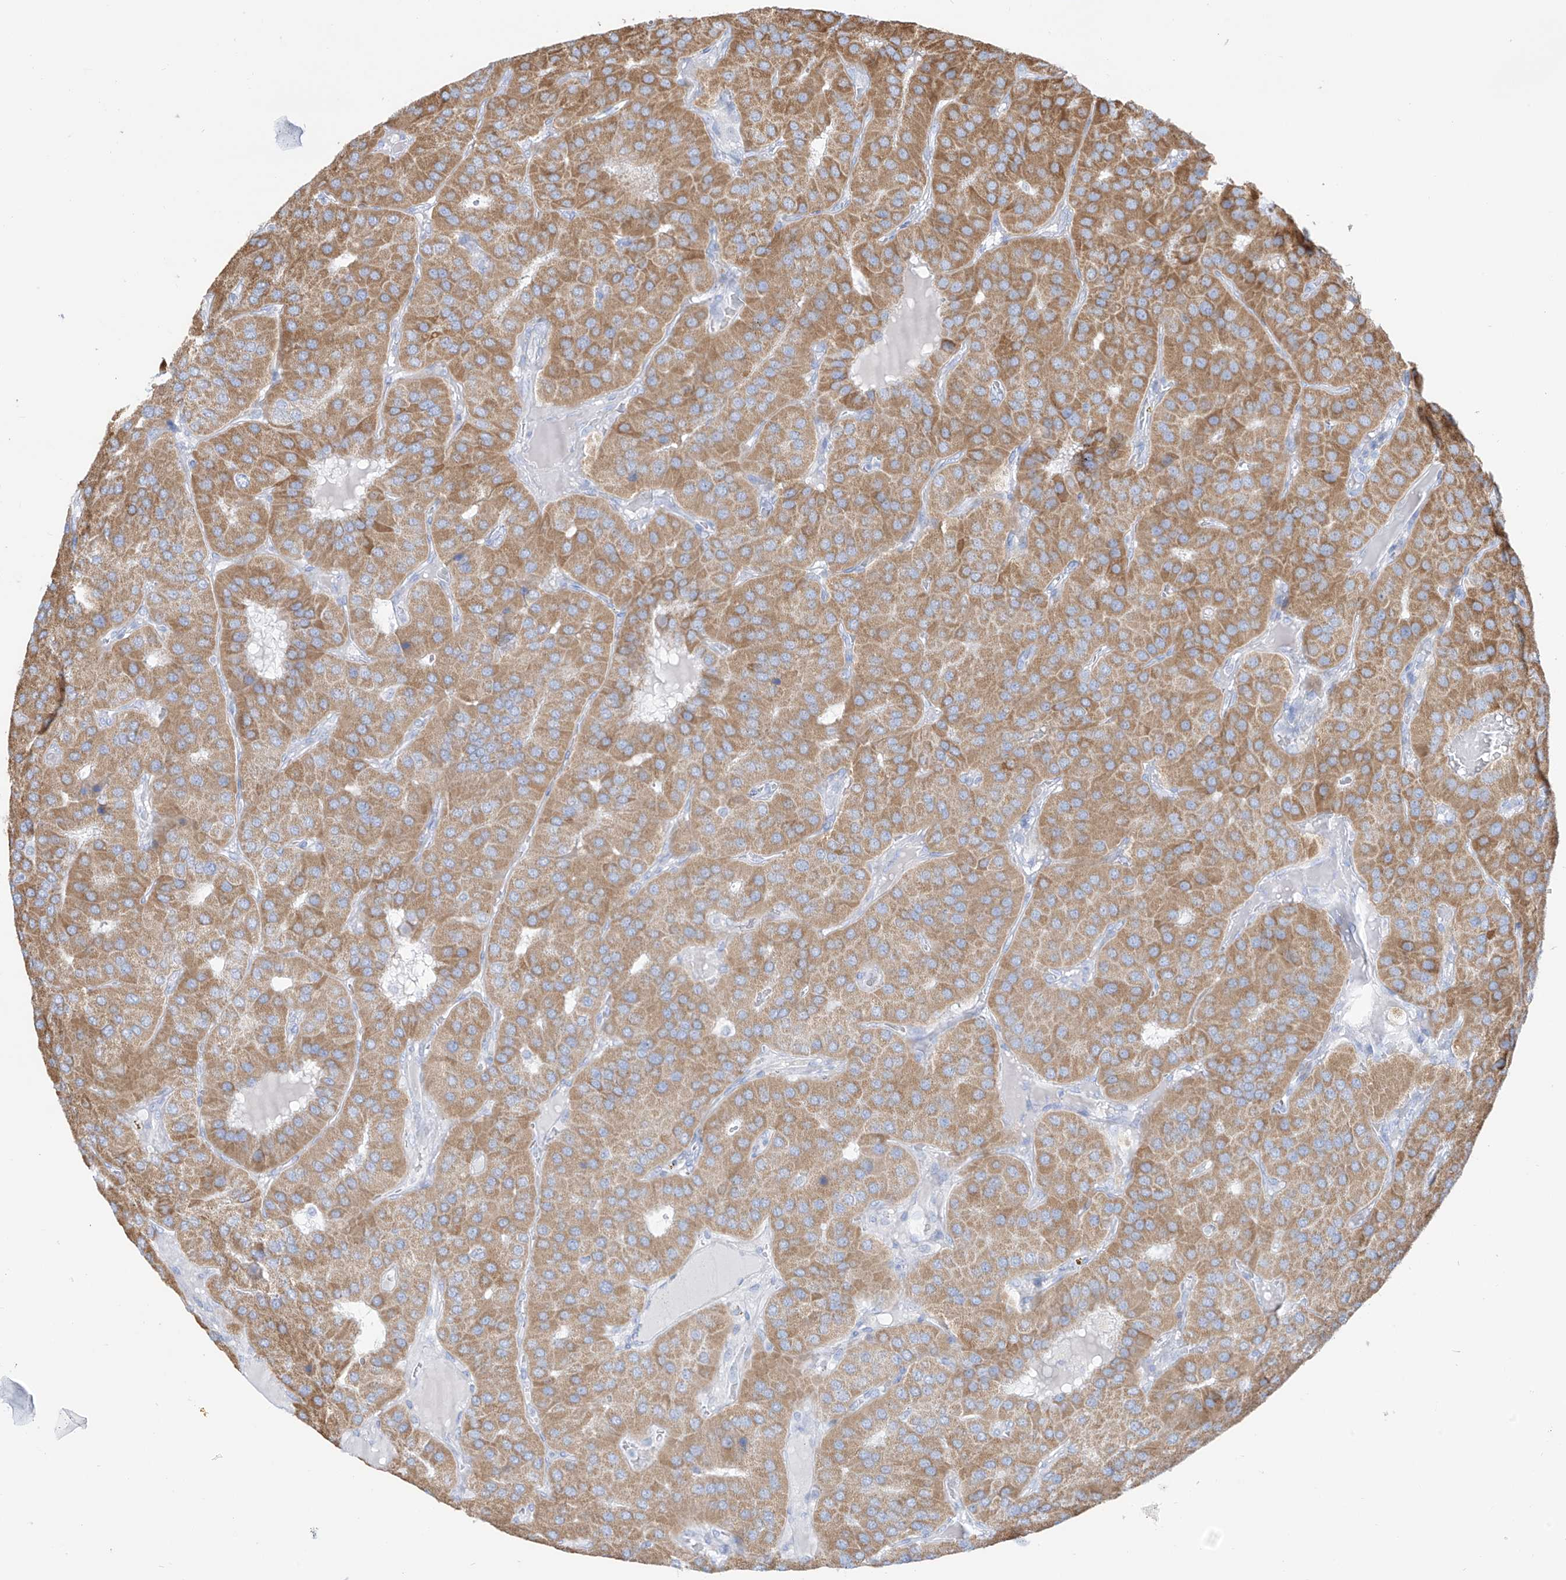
{"staining": {"intensity": "moderate", "quantity": ">75%", "location": "cytoplasmic/membranous"}, "tissue": "parathyroid gland", "cell_type": "Glandular cells", "image_type": "normal", "snomed": [{"axis": "morphology", "description": "Normal tissue, NOS"}, {"axis": "morphology", "description": "Adenoma, NOS"}, {"axis": "topography", "description": "Parathyroid gland"}], "caption": "Glandular cells reveal moderate cytoplasmic/membranous expression in about >75% of cells in benign parathyroid gland. Ihc stains the protein of interest in brown and the nuclei are stained blue.", "gene": "SLC26A3", "patient": {"sex": "female", "age": 86}}